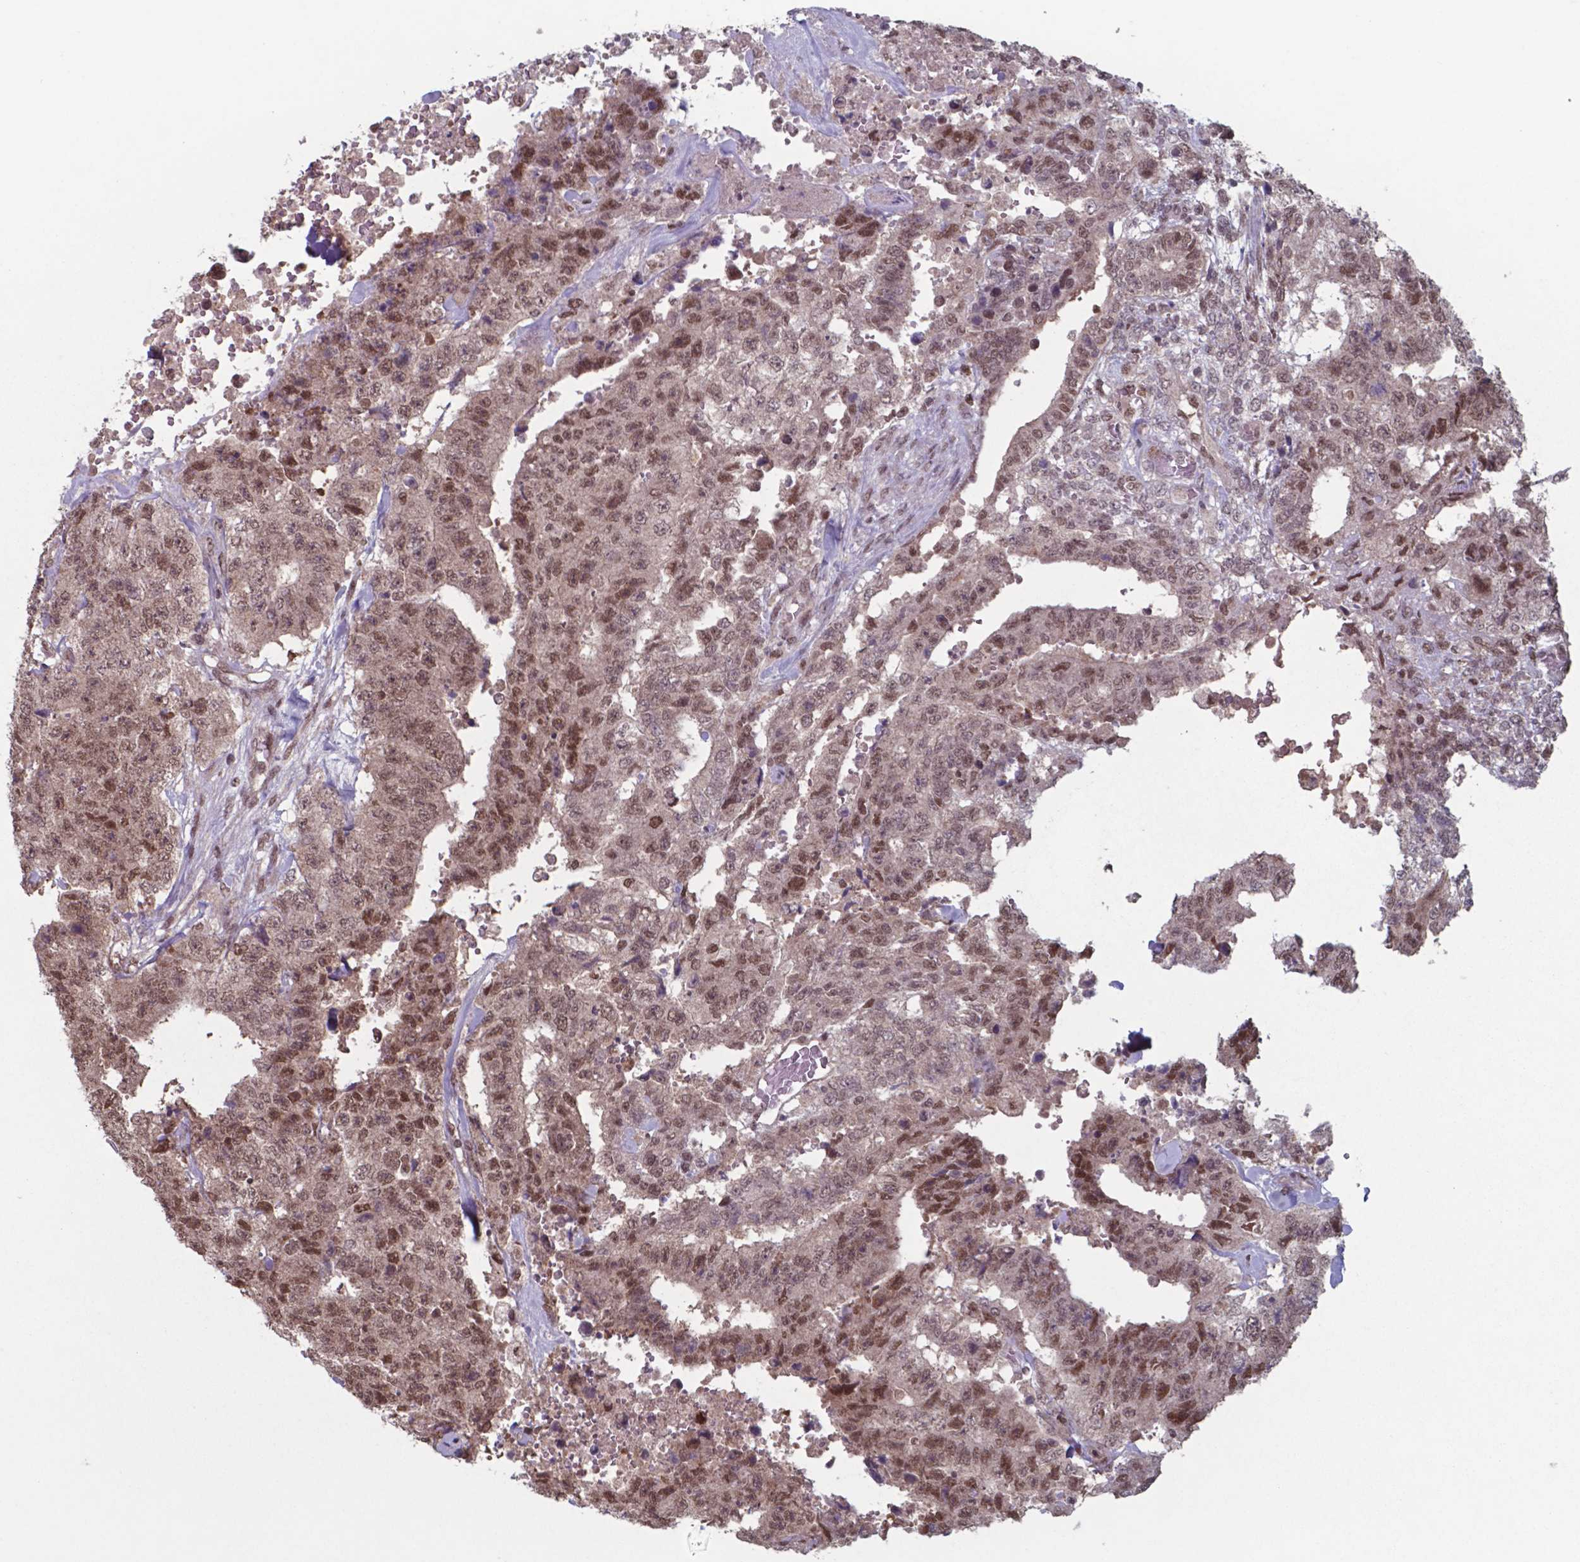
{"staining": {"intensity": "moderate", "quantity": ">75%", "location": "nuclear"}, "tissue": "testis cancer", "cell_type": "Tumor cells", "image_type": "cancer", "snomed": [{"axis": "morphology", "description": "Carcinoma, Embryonal, NOS"}, {"axis": "topography", "description": "Testis"}], "caption": "Moderate nuclear expression for a protein is identified in about >75% of tumor cells of testis embryonal carcinoma using IHC.", "gene": "UBA1", "patient": {"sex": "male", "age": 24}}